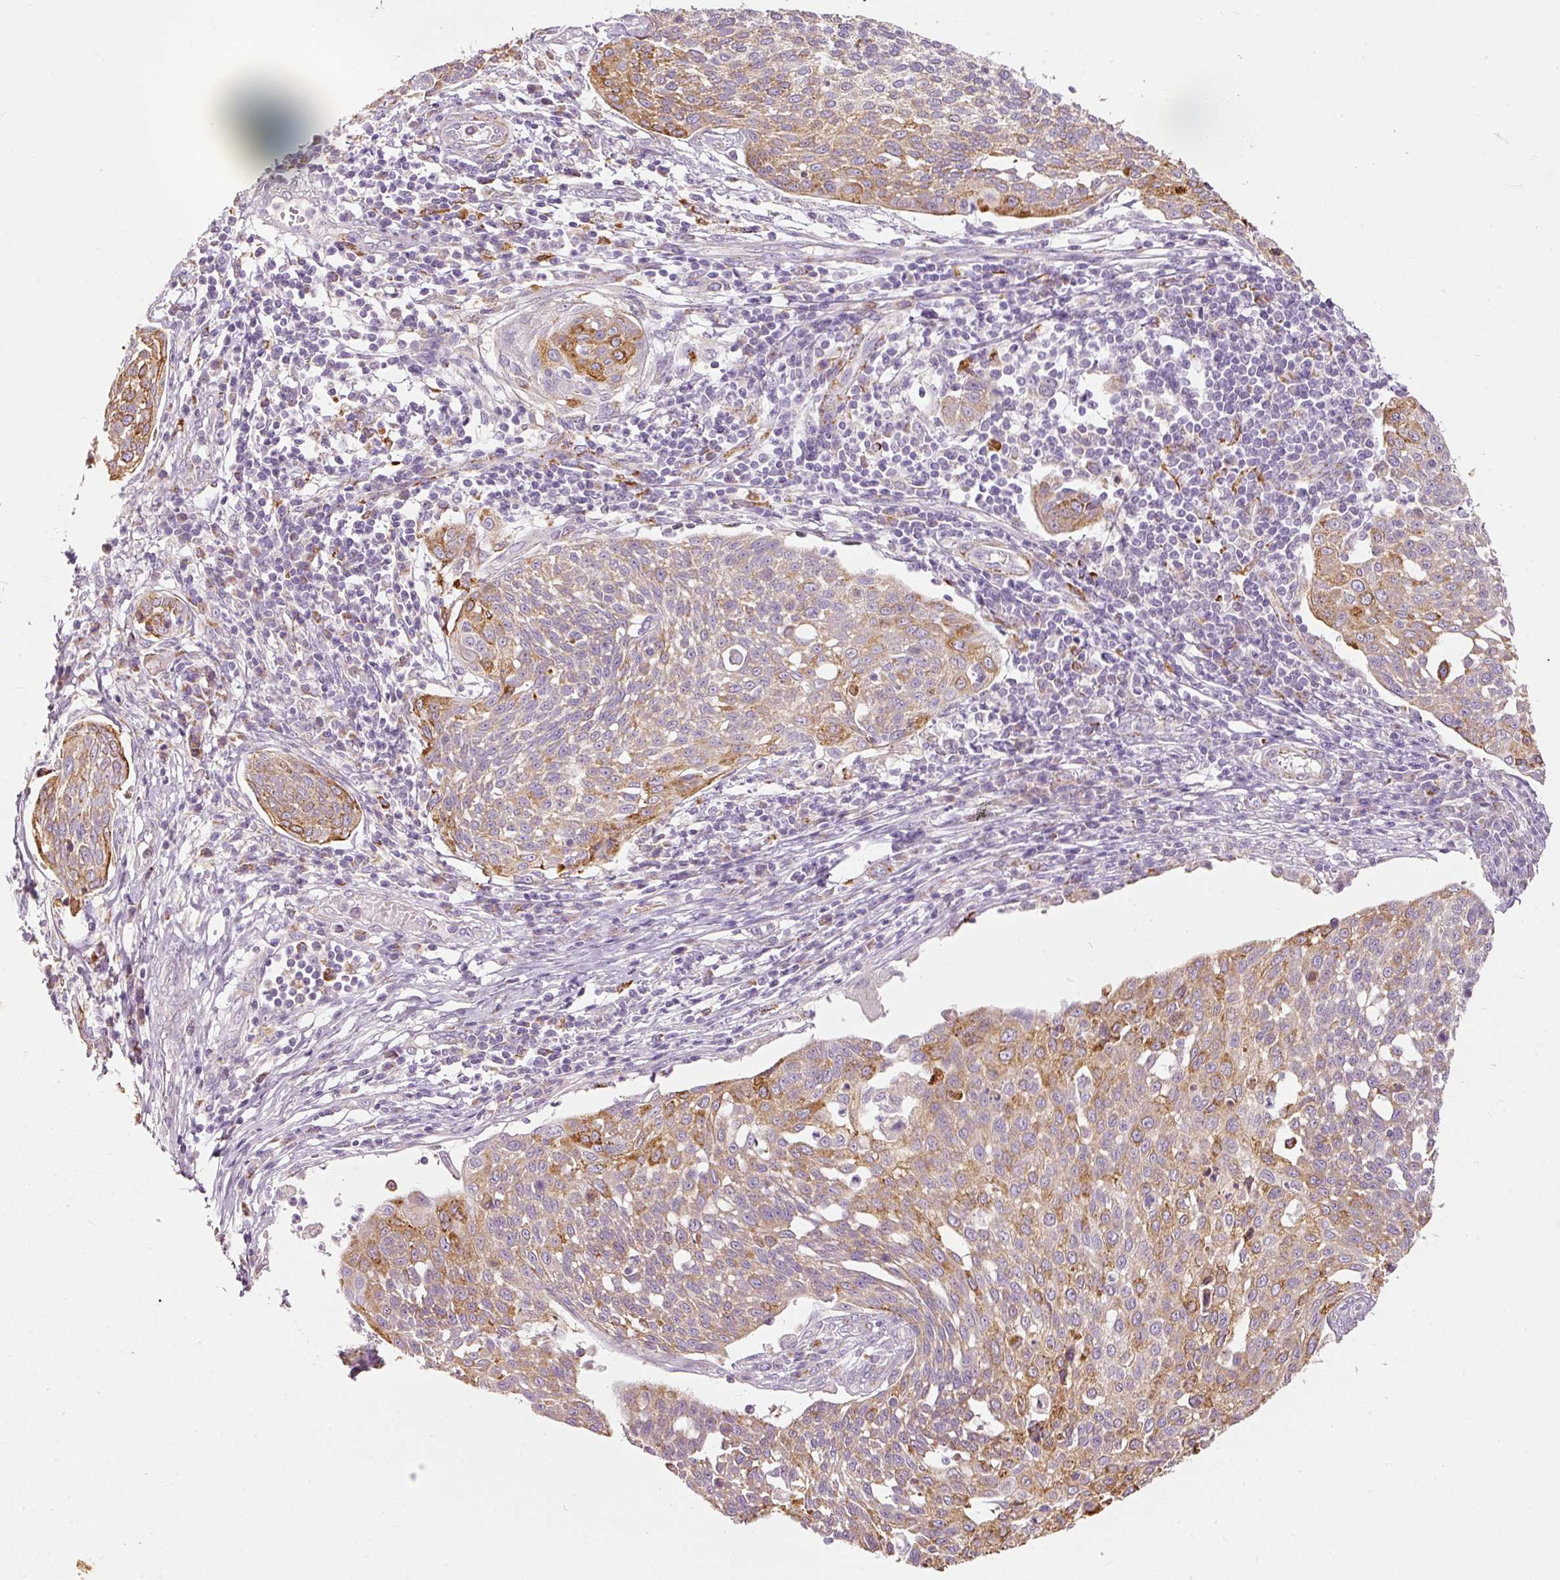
{"staining": {"intensity": "moderate", "quantity": "25%-75%", "location": "cytoplasmic/membranous"}, "tissue": "cervical cancer", "cell_type": "Tumor cells", "image_type": "cancer", "snomed": [{"axis": "morphology", "description": "Squamous cell carcinoma, NOS"}, {"axis": "topography", "description": "Cervix"}], "caption": "Cervical squamous cell carcinoma stained with DAB immunohistochemistry reveals medium levels of moderate cytoplasmic/membranous positivity in about 25%-75% of tumor cells.", "gene": "MTHFD2", "patient": {"sex": "female", "age": 34}}